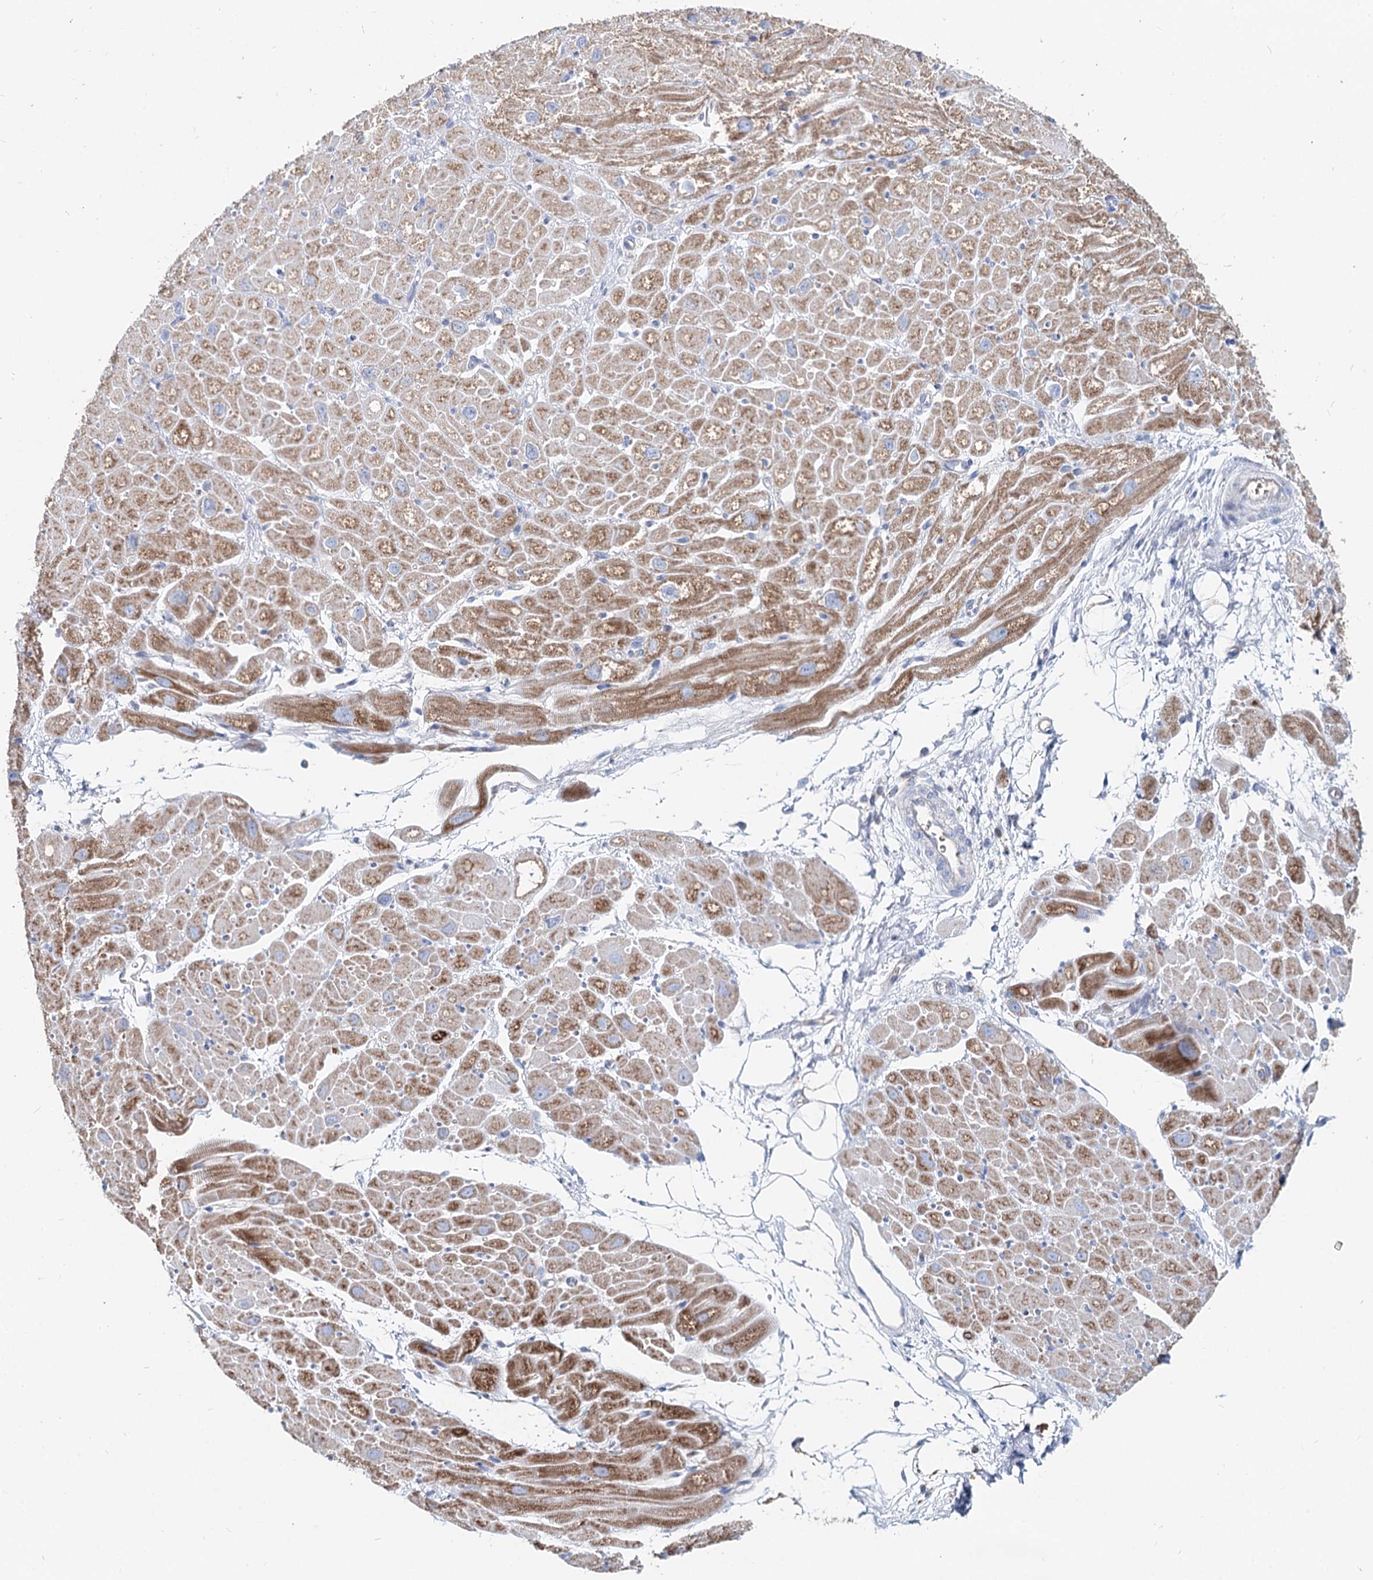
{"staining": {"intensity": "strong", "quantity": "25%-75%", "location": "cytoplasmic/membranous"}, "tissue": "heart muscle", "cell_type": "Cardiomyocytes", "image_type": "normal", "snomed": [{"axis": "morphology", "description": "Normal tissue, NOS"}, {"axis": "topography", "description": "Heart"}], "caption": "Immunohistochemistry staining of unremarkable heart muscle, which displays high levels of strong cytoplasmic/membranous expression in approximately 25%-75% of cardiomyocytes indicating strong cytoplasmic/membranous protein expression. The staining was performed using DAB (brown) for protein detection and nuclei were counterstained in hematoxylin (blue).", "gene": "MCCC2", "patient": {"sex": "male", "age": 50}}